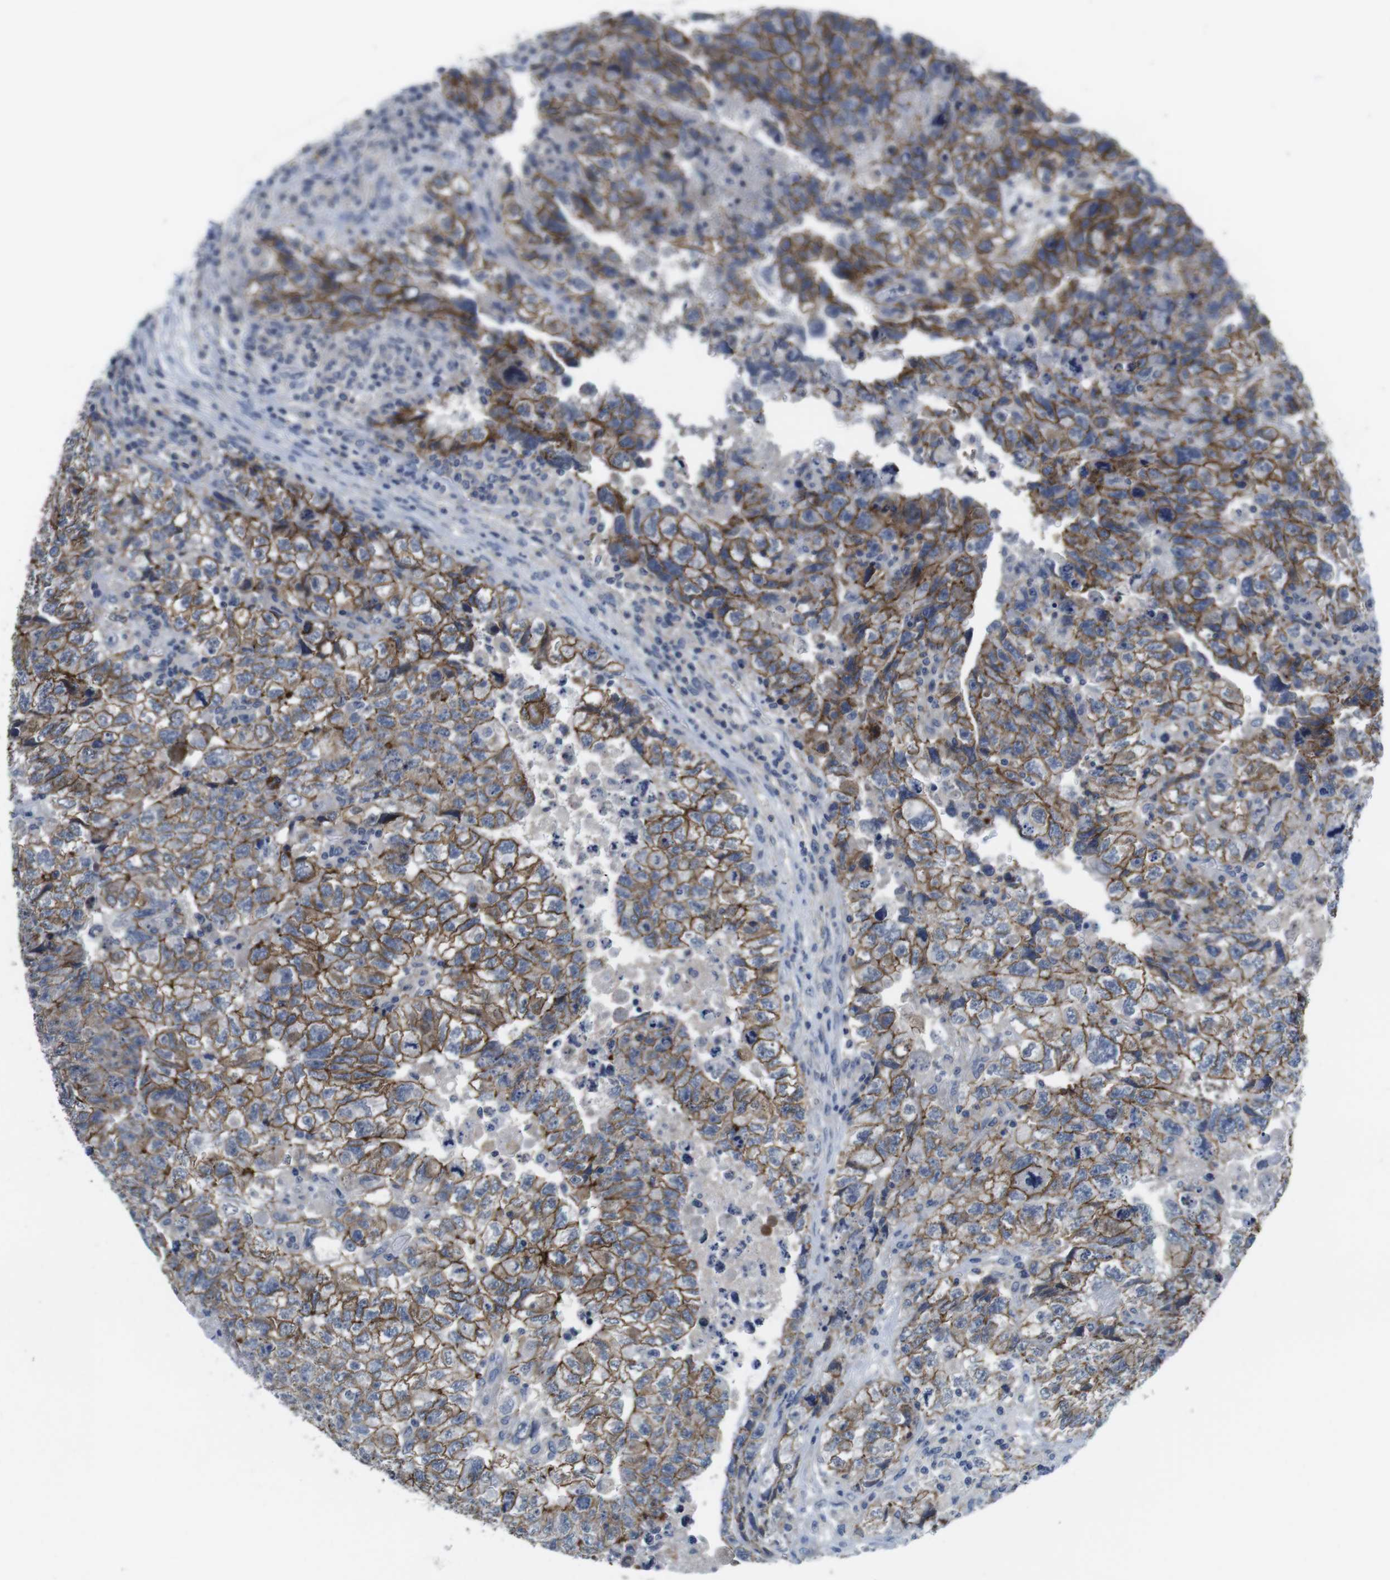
{"staining": {"intensity": "moderate", "quantity": ">75%", "location": "cytoplasmic/membranous"}, "tissue": "testis cancer", "cell_type": "Tumor cells", "image_type": "cancer", "snomed": [{"axis": "morphology", "description": "Carcinoma, Embryonal, NOS"}, {"axis": "topography", "description": "Testis"}], "caption": "Protein staining exhibits moderate cytoplasmic/membranous expression in about >75% of tumor cells in testis embryonal carcinoma.", "gene": "SCRIB", "patient": {"sex": "male", "age": 36}}